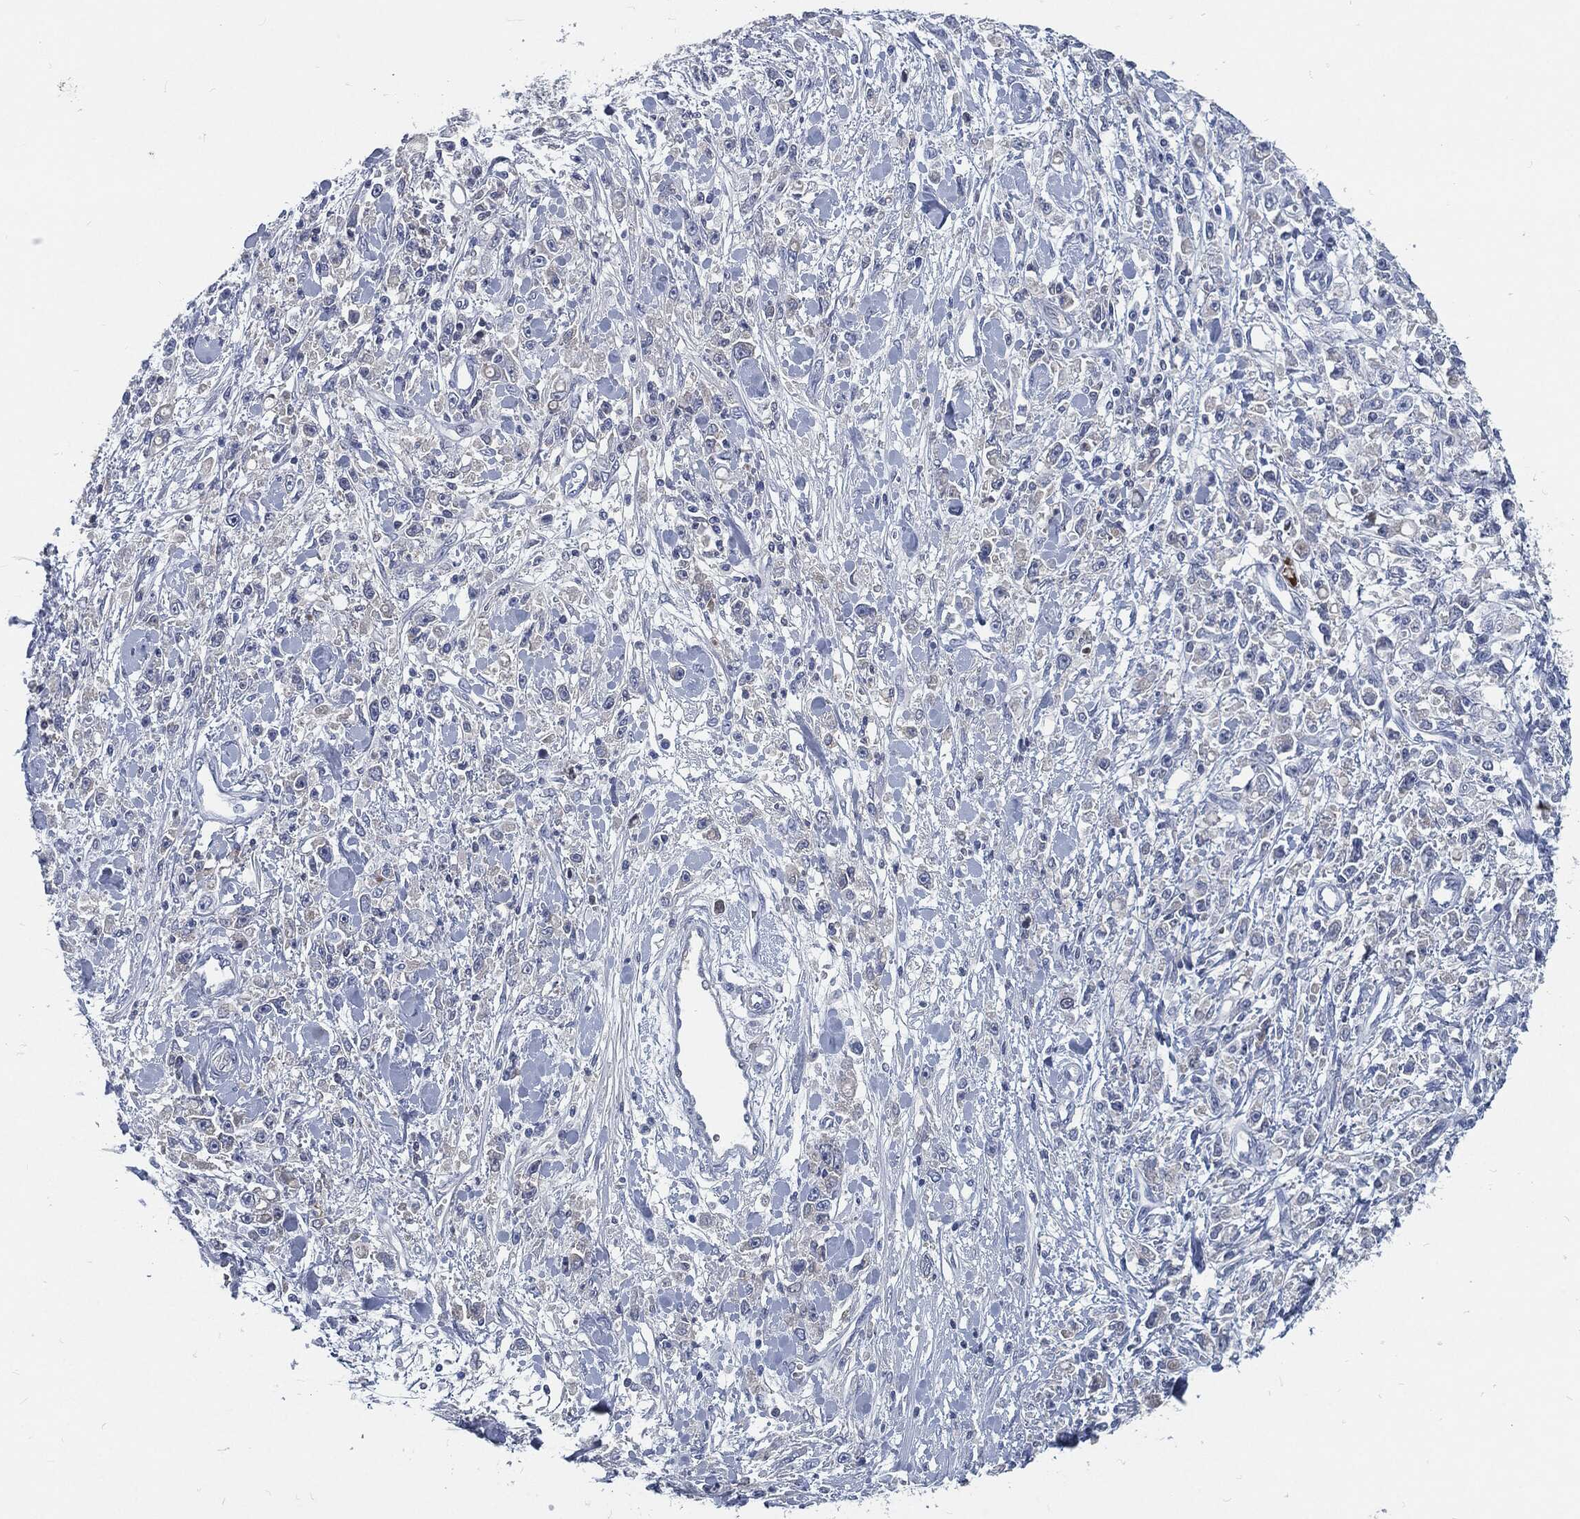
{"staining": {"intensity": "negative", "quantity": "none", "location": "none"}, "tissue": "stomach cancer", "cell_type": "Tumor cells", "image_type": "cancer", "snomed": [{"axis": "morphology", "description": "Adenocarcinoma, NOS"}, {"axis": "topography", "description": "Stomach"}], "caption": "A micrograph of stomach cancer (adenocarcinoma) stained for a protein demonstrates no brown staining in tumor cells.", "gene": "MST1", "patient": {"sex": "female", "age": 59}}